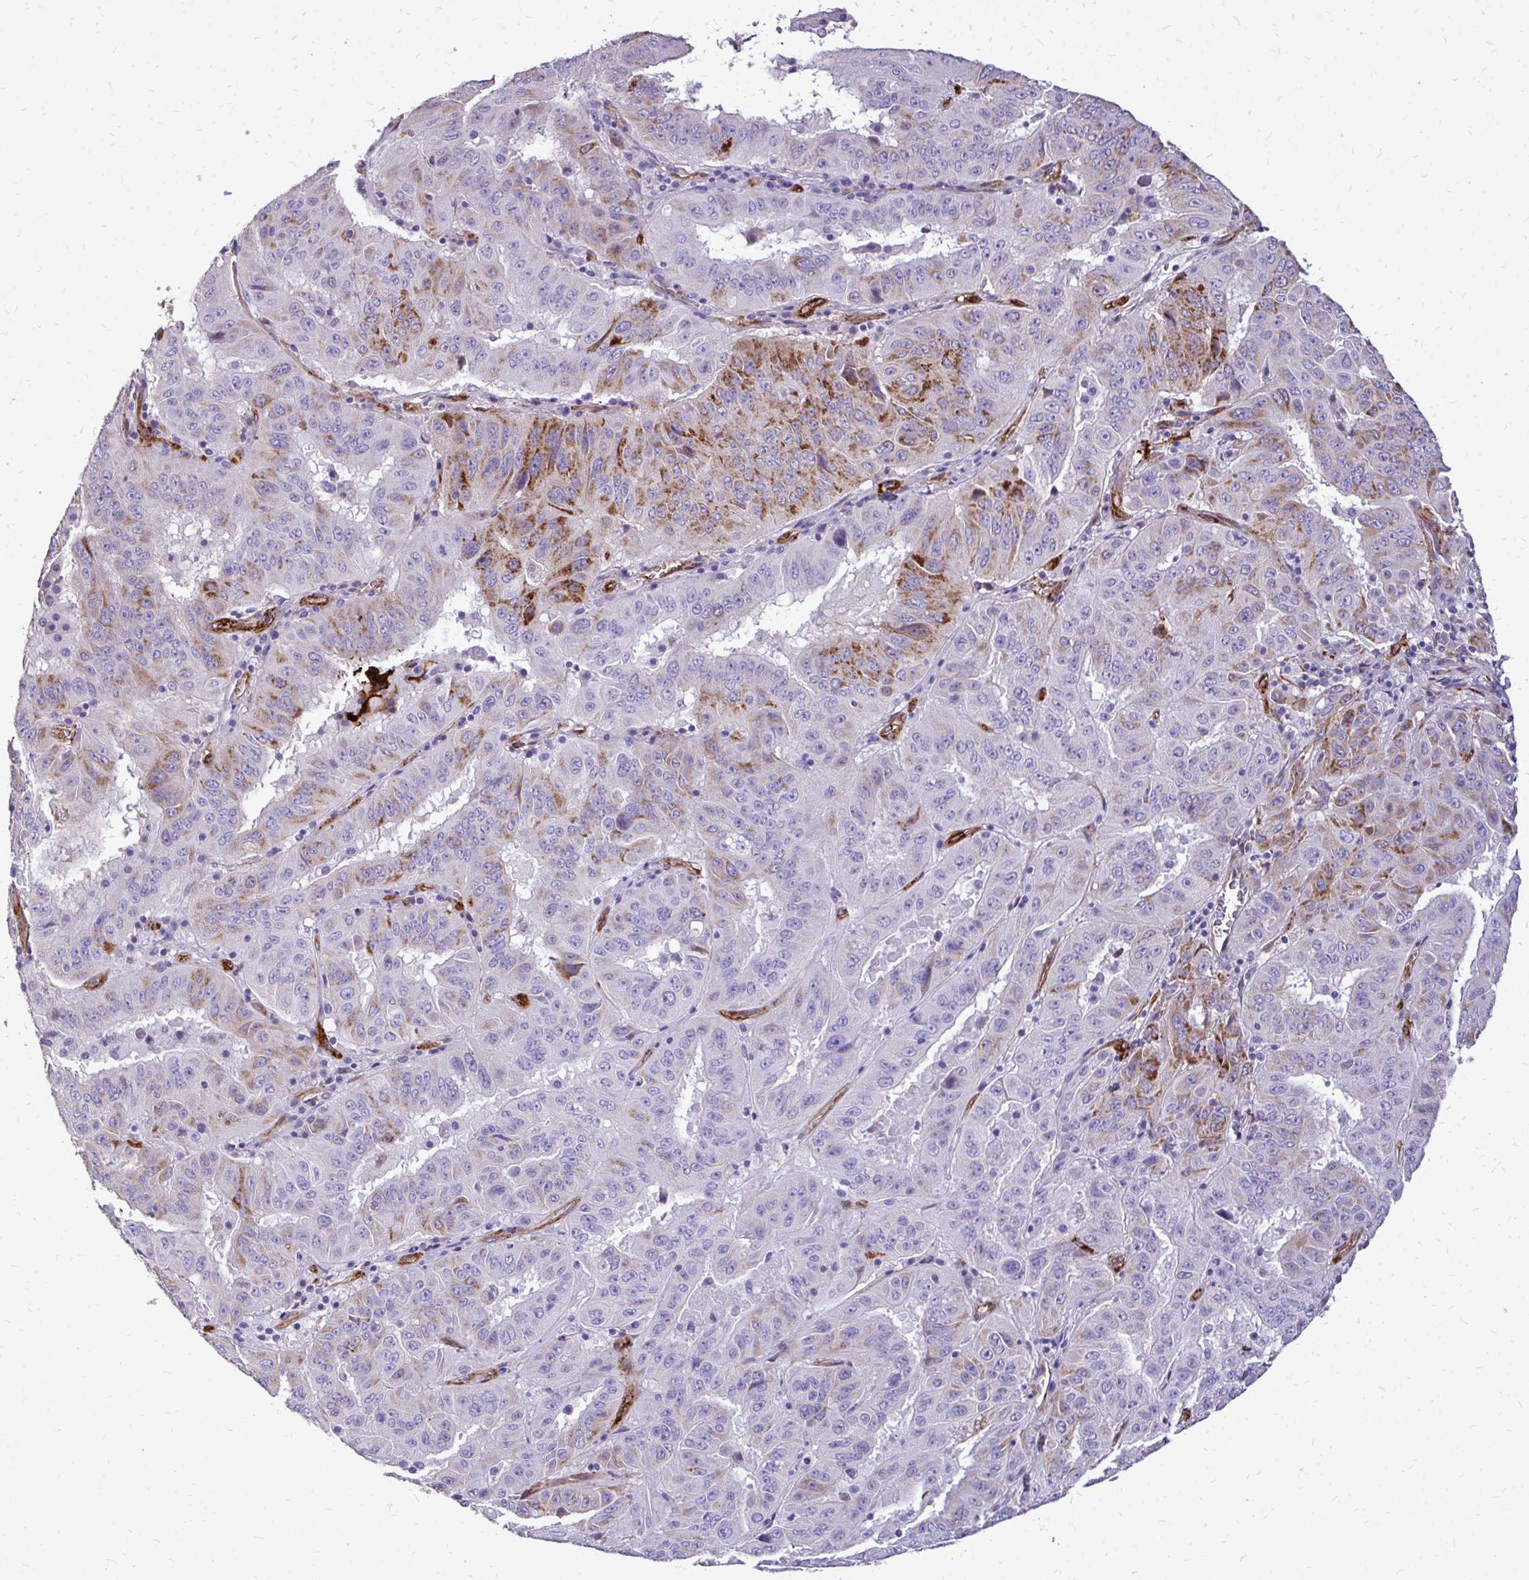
{"staining": {"intensity": "moderate", "quantity": "<25%", "location": "cytoplasmic/membranous"}, "tissue": "pancreatic cancer", "cell_type": "Tumor cells", "image_type": "cancer", "snomed": [{"axis": "morphology", "description": "Adenocarcinoma, NOS"}, {"axis": "topography", "description": "Pancreas"}], "caption": "DAB immunohistochemical staining of human pancreatic cancer exhibits moderate cytoplasmic/membranous protein expression in approximately <25% of tumor cells.", "gene": "MARCKSL1", "patient": {"sex": "male", "age": 63}}